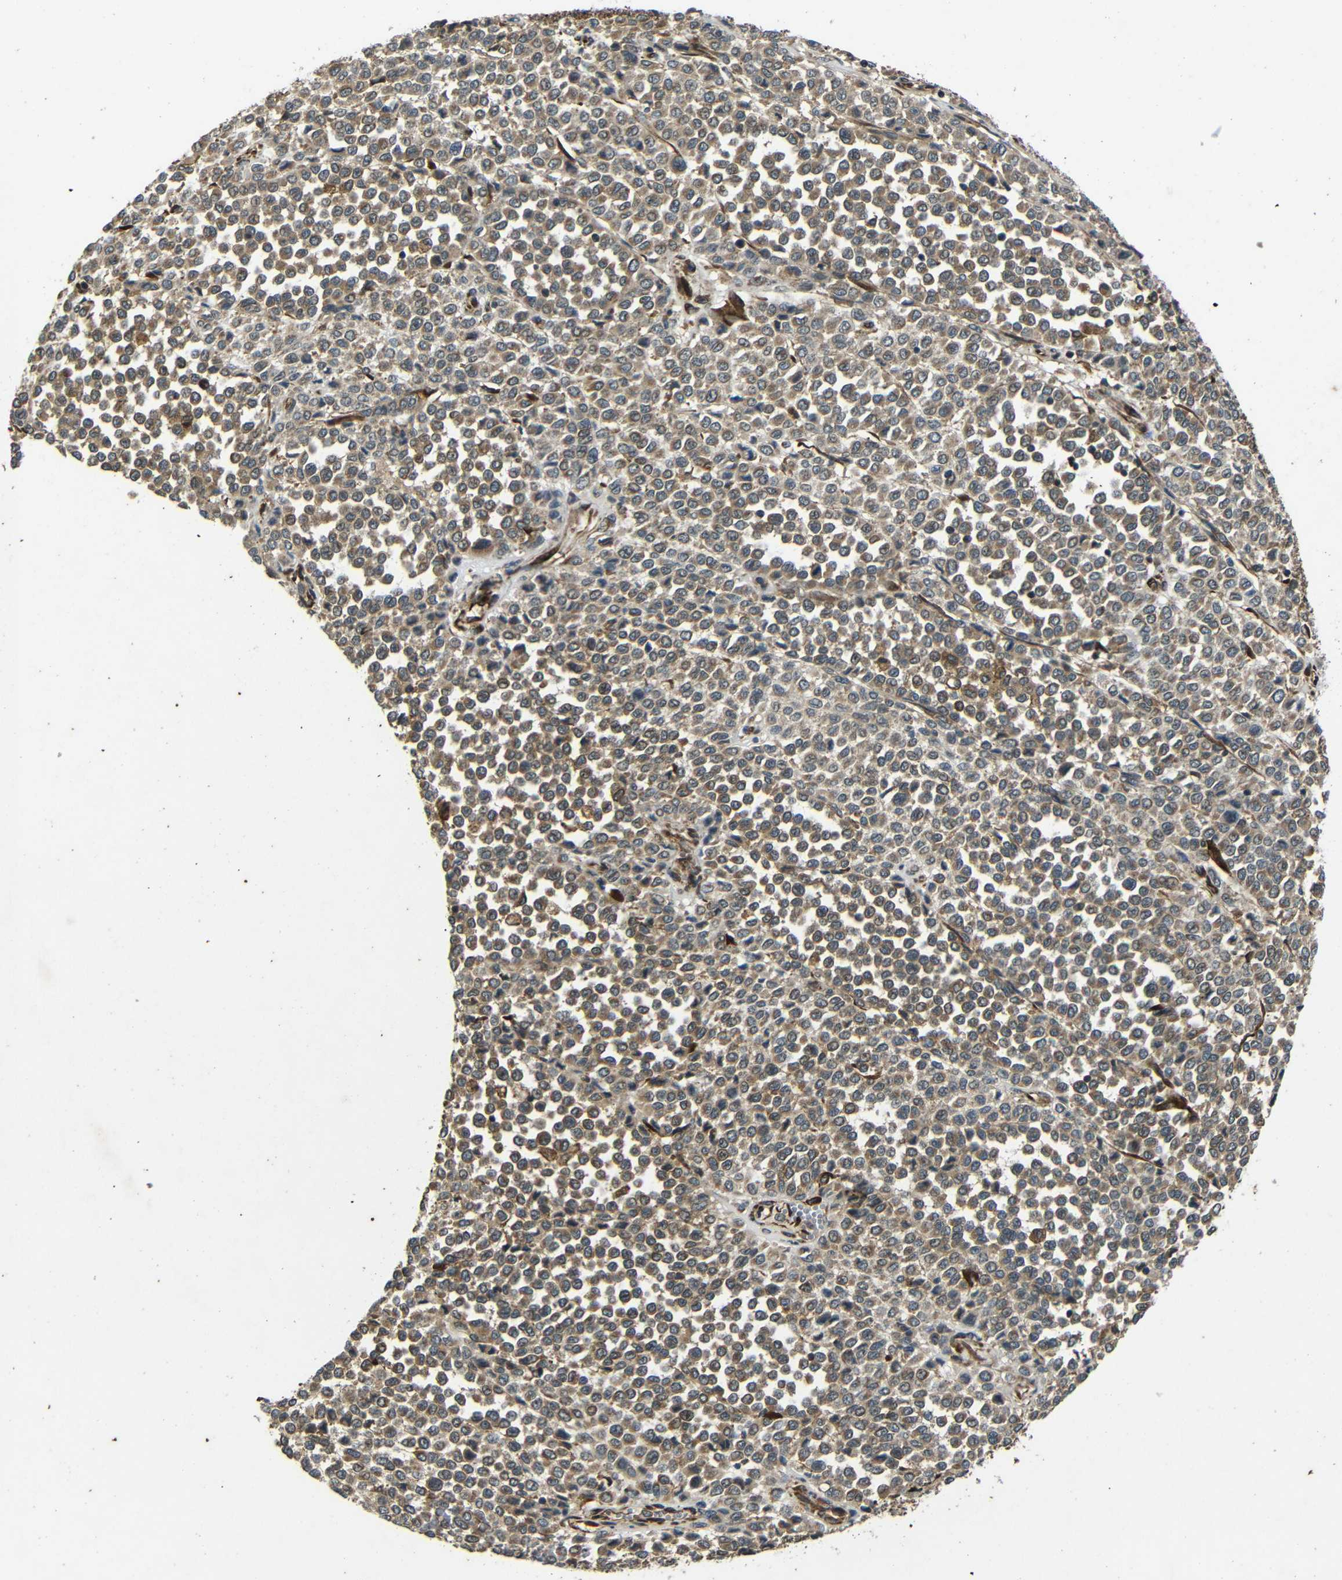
{"staining": {"intensity": "moderate", "quantity": ">75%", "location": "cytoplasmic/membranous"}, "tissue": "melanoma", "cell_type": "Tumor cells", "image_type": "cancer", "snomed": [{"axis": "morphology", "description": "Malignant melanoma, Metastatic site"}, {"axis": "topography", "description": "Pancreas"}], "caption": "Protein expression analysis of melanoma shows moderate cytoplasmic/membranous positivity in about >75% of tumor cells.", "gene": "TRPC1", "patient": {"sex": "female", "age": 30}}